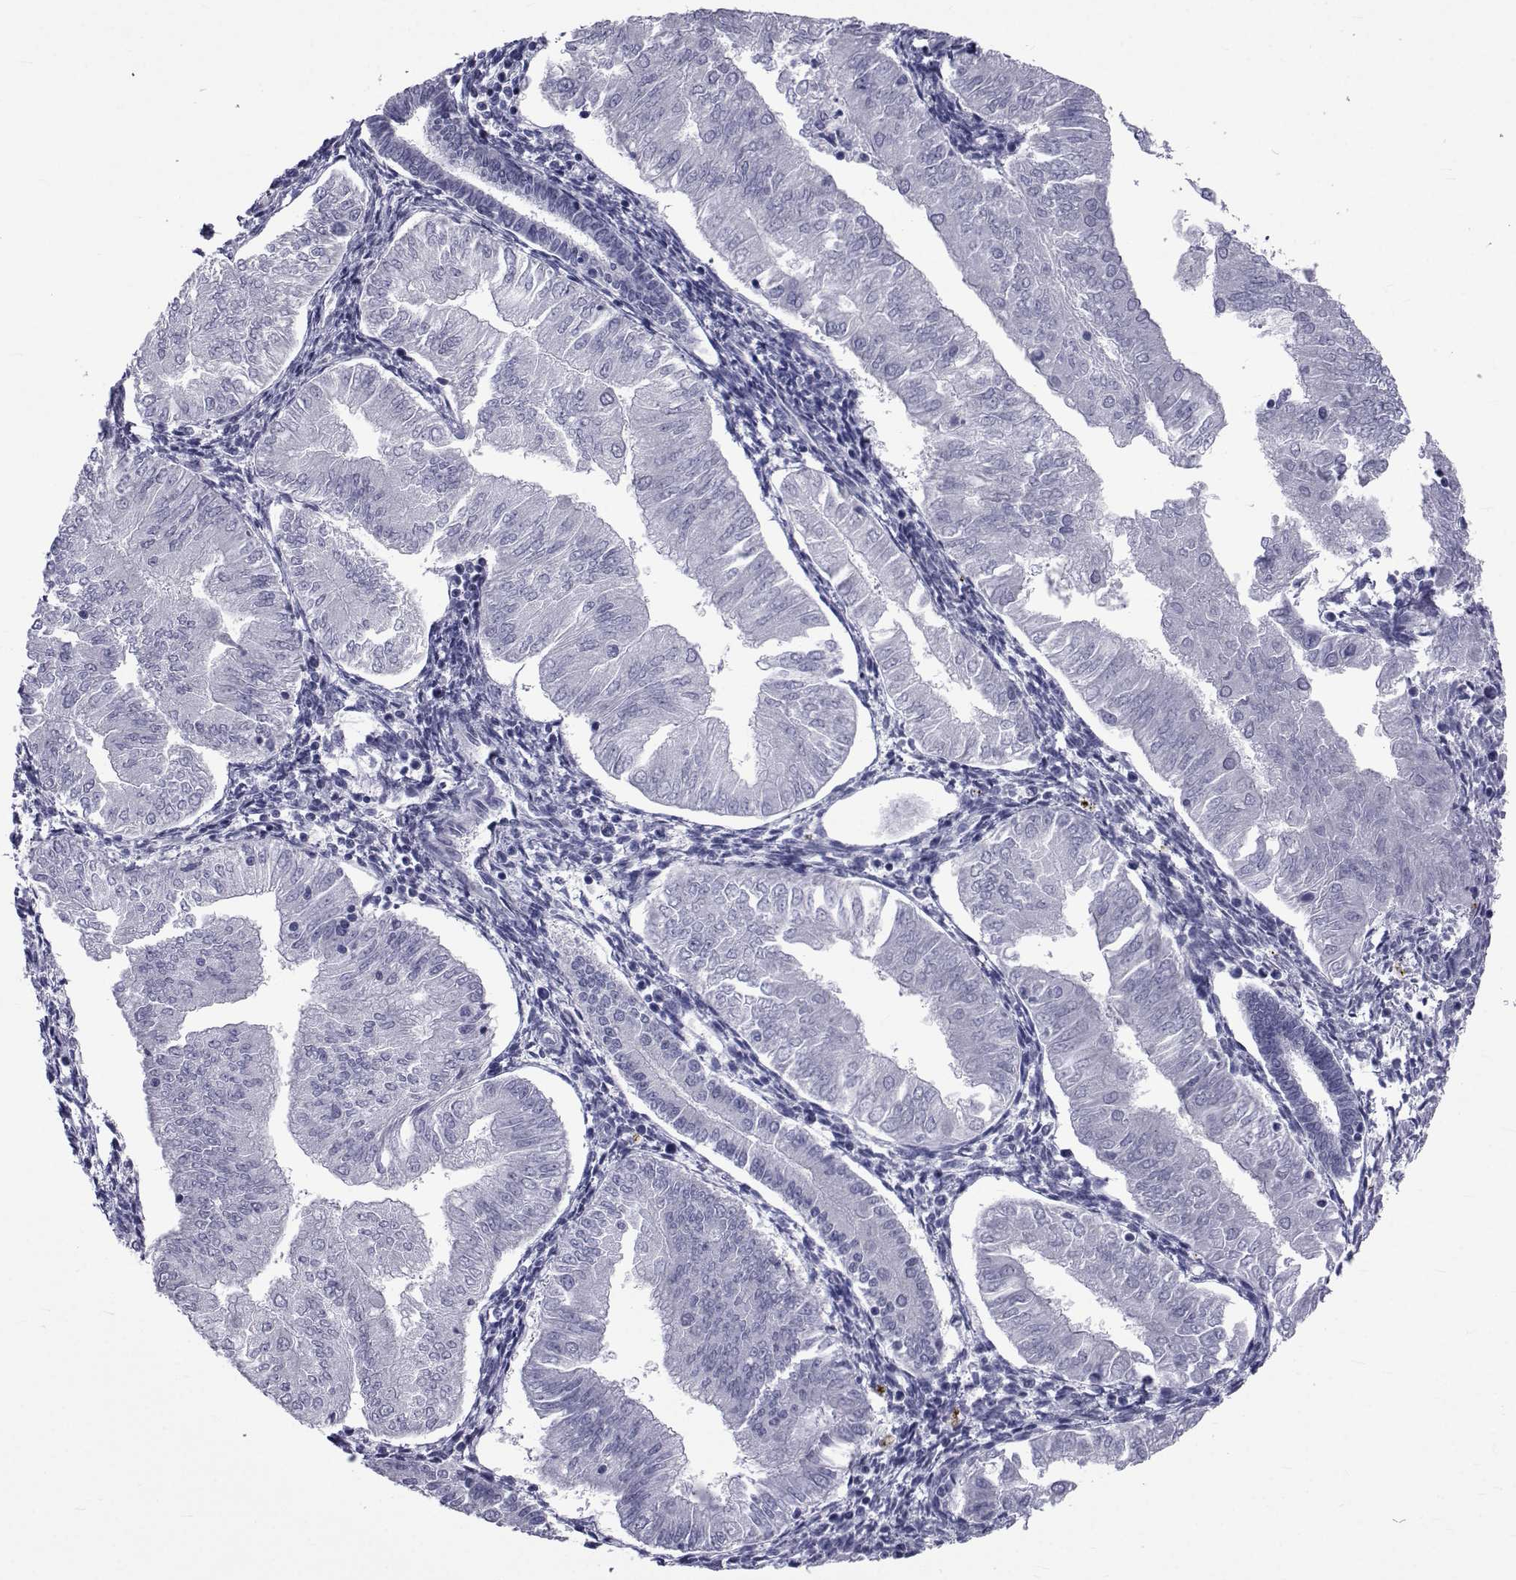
{"staining": {"intensity": "negative", "quantity": "none", "location": "none"}, "tissue": "endometrial cancer", "cell_type": "Tumor cells", "image_type": "cancer", "snomed": [{"axis": "morphology", "description": "Adenocarcinoma, NOS"}, {"axis": "topography", "description": "Endometrium"}], "caption": "Protein analysis of endometrial adenocarcinoma displays no significant expression in tumor cells.", "gene": "GKAP1", "patient": {"sex": "female", "age": 53}}